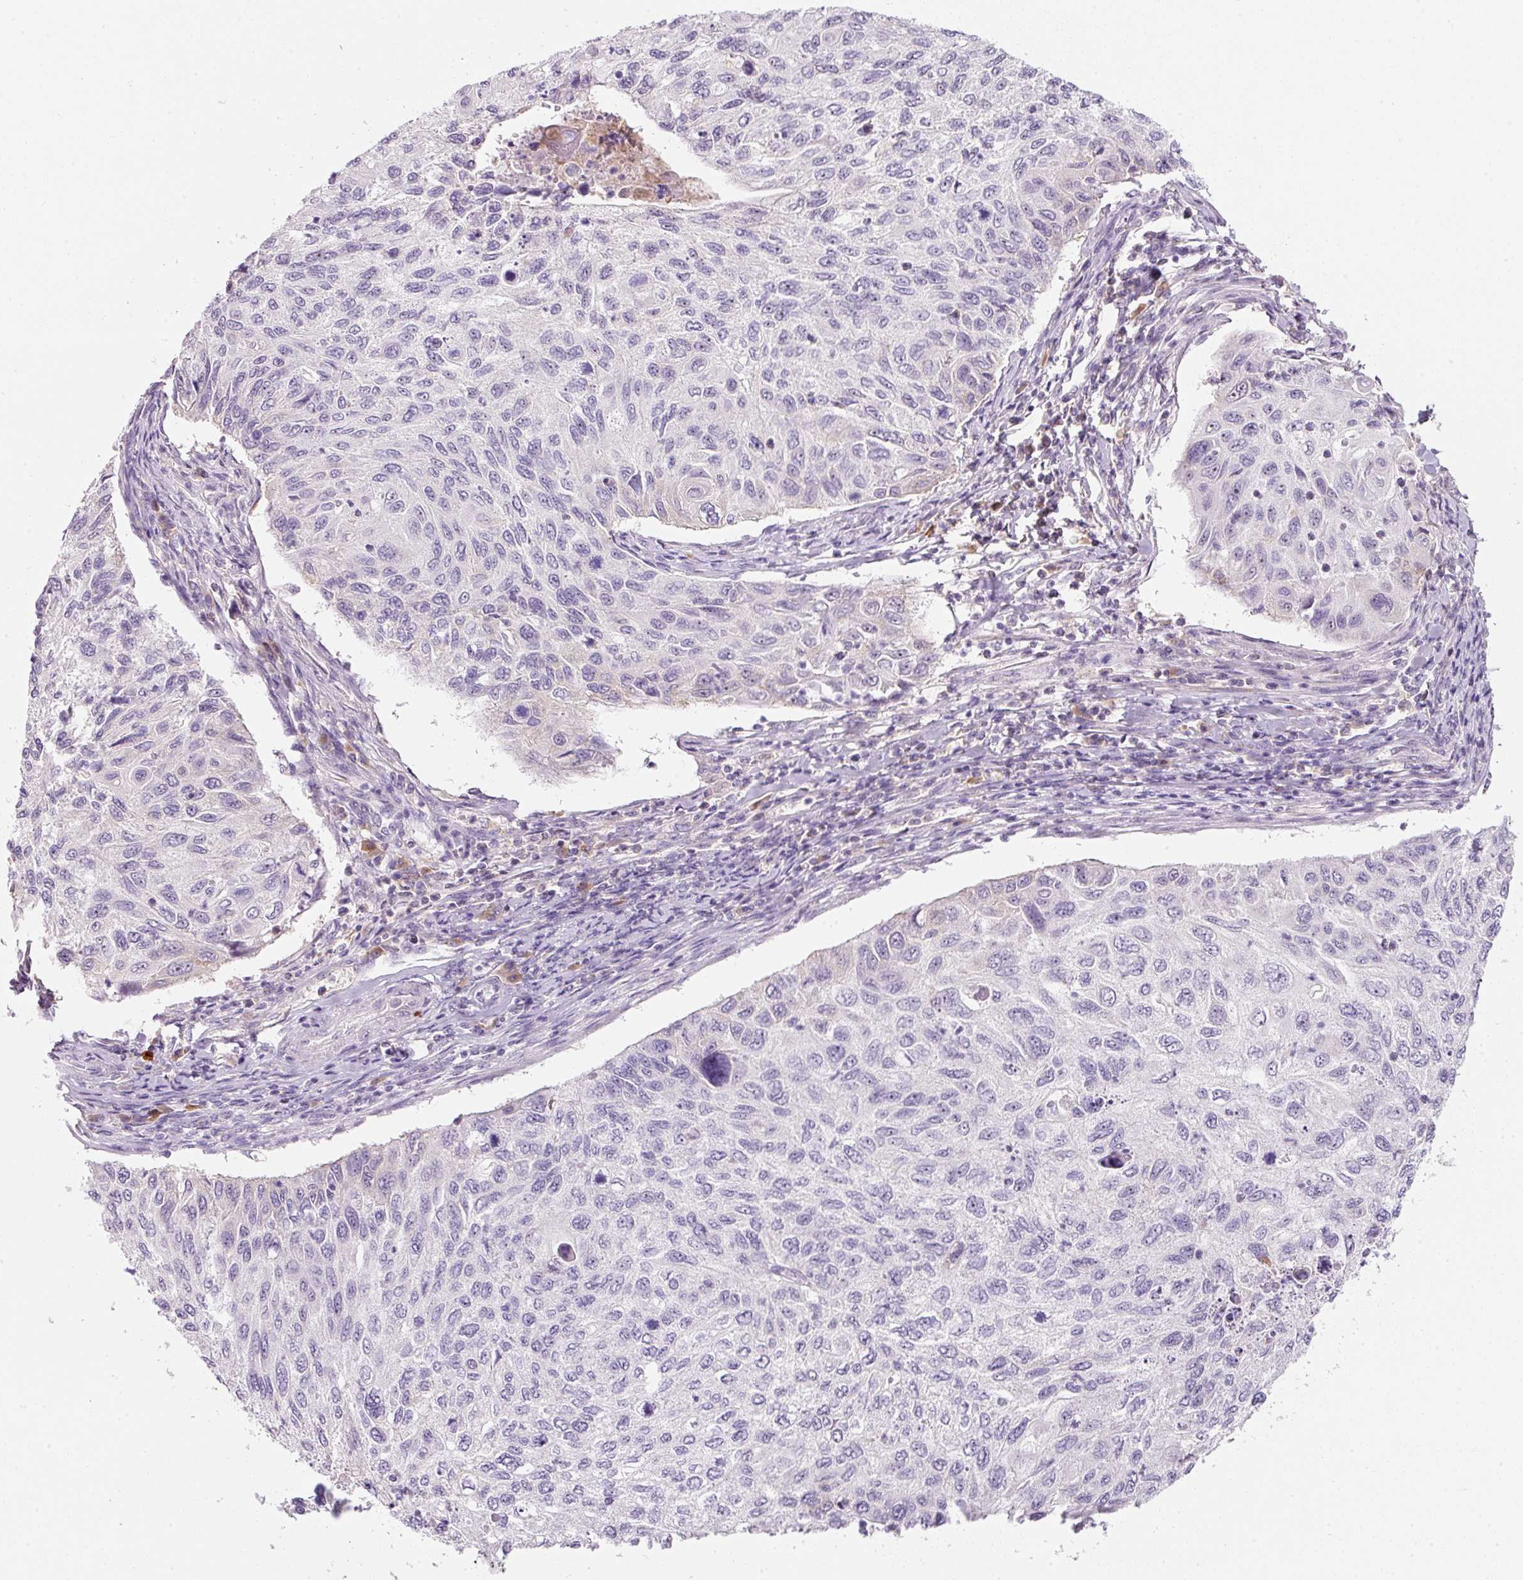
{"staining": {"intensity": "negative", "quantity": "none", "location": "none"}, "tissue": "cervical cancer", "cell_type": "Tumor cells", "image_type": "cancer", "snomed": [{"axis": "morphology", "description": "Squamous cell carcinoma, NOS"}, {"axis": "topography", "description": "Cervix"}], "caption": "Squamous cell carcinoma (cervical) was stained to show a protein in brown. There is no significant expression in tumor cells.", "gene": "TMEM37", "patient": {"sex": "female", "age": 70}}